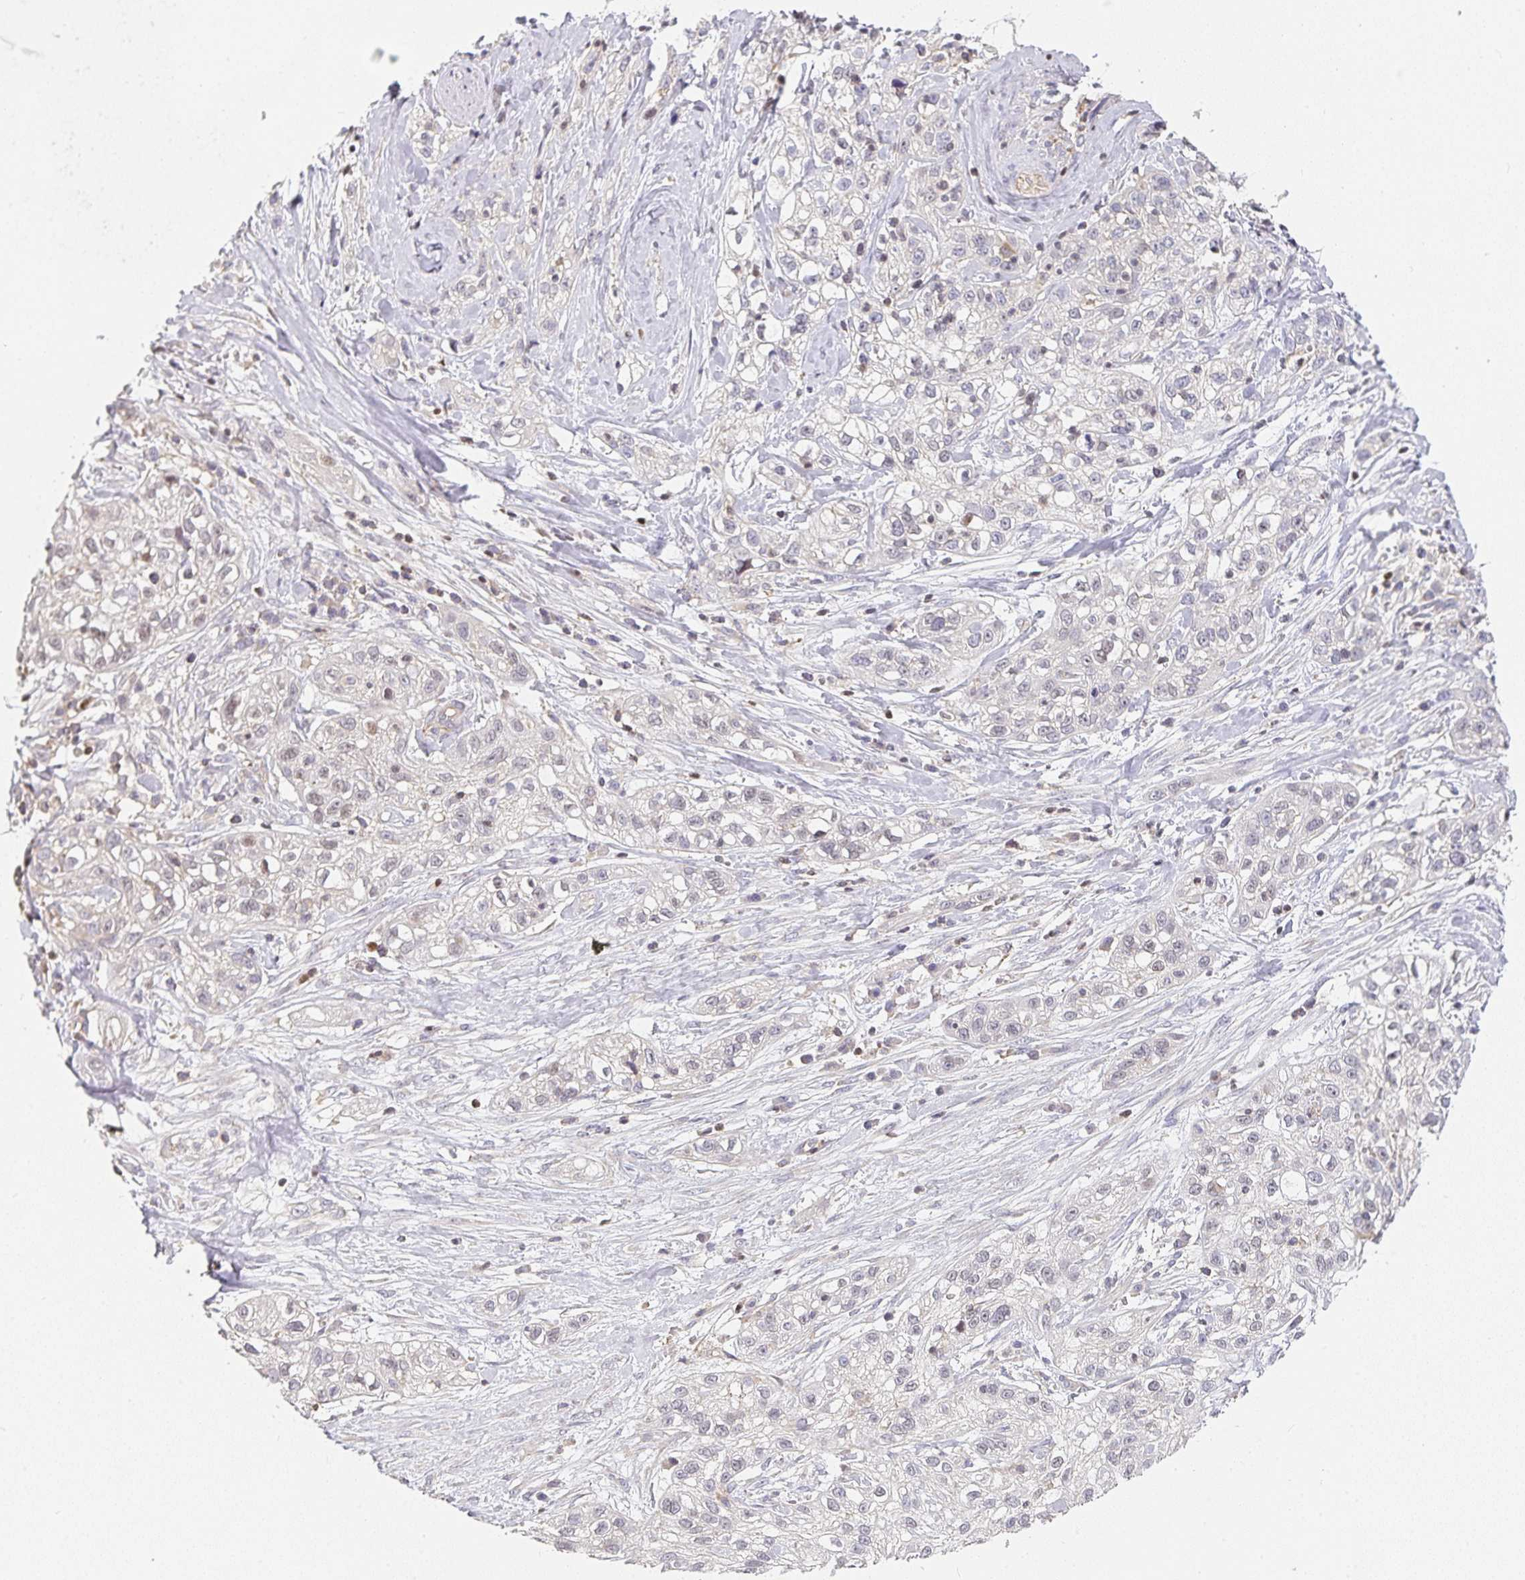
{"staining": {"intensity": "negative", "quantity": "none", "location": "none"}, "tissue": "skin cancer", "cell_type": "Tumor cells", "image_type": "cancer", "snomed": [{"axis": "morphology", "description": "Squamous cell carcinoma, NOS"}, {"axis": "topography", "description": "Skin"}], "caption": "Micrograph shows no protein expression in tumor cells of squamous cell carcinoma (skin) tissue.", "gene": "GATA3", "patient": {"sex": "male", "age": 82}}